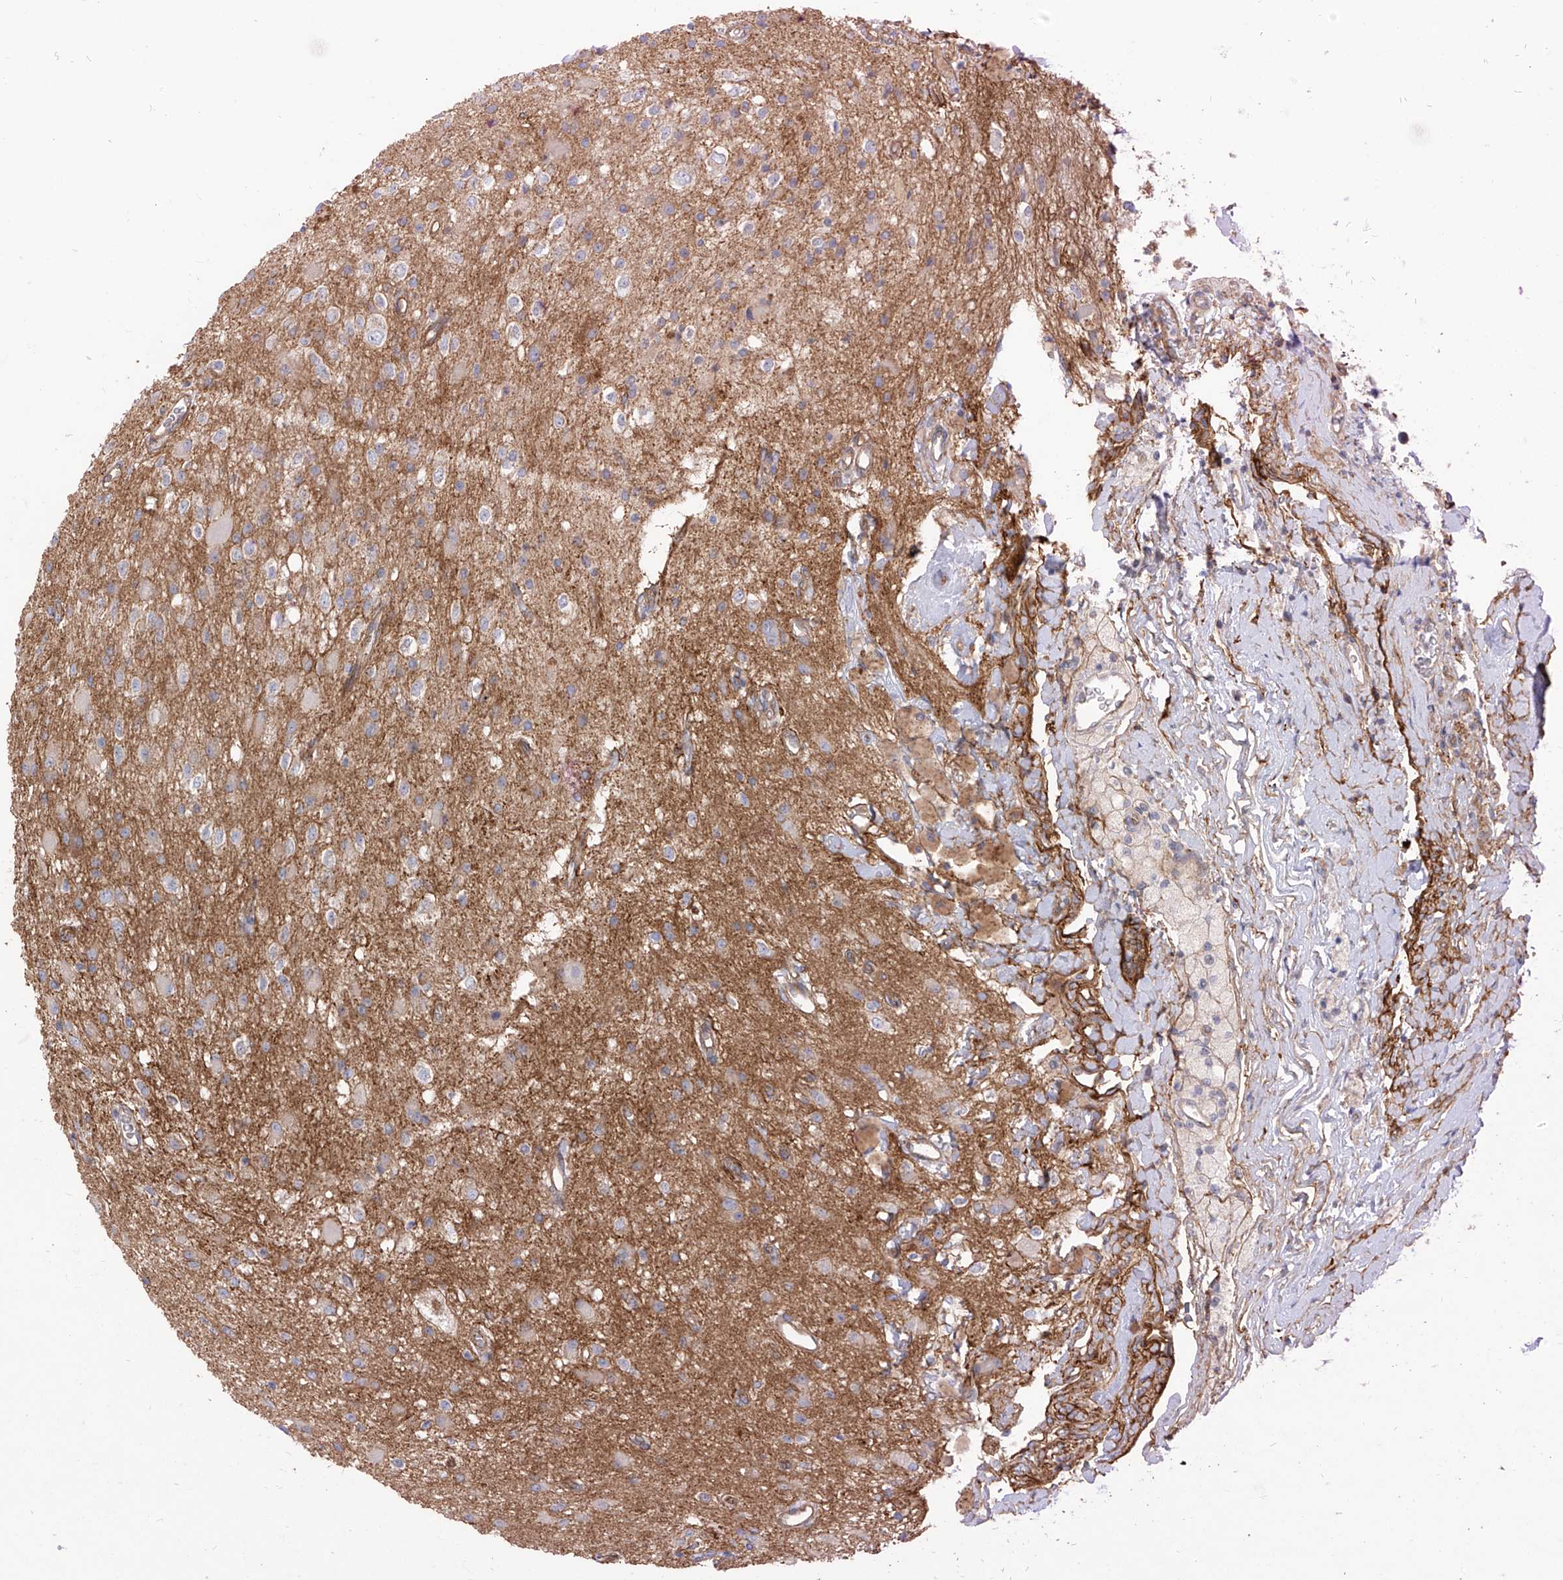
{"staining": {"intensity": "negative", "quantity": "none", "location": "none"}, "tissue": "glioma", "cell_type": "Tumor cells", "image_type": "cancer", "snomed": [{"axis": "morphology", "description": "Glioma, malignant, High grade"}, {"axis": "topography", "description": "Brain"}], "caption": "High power microscopy image of an immunohistochemistry (IHC) photomicrograph of malignant high-grade glioma, revealing no significant expression in tumor cells.", "gene": "EPHX4", "patient": {"sex": "male", "age": 34}}